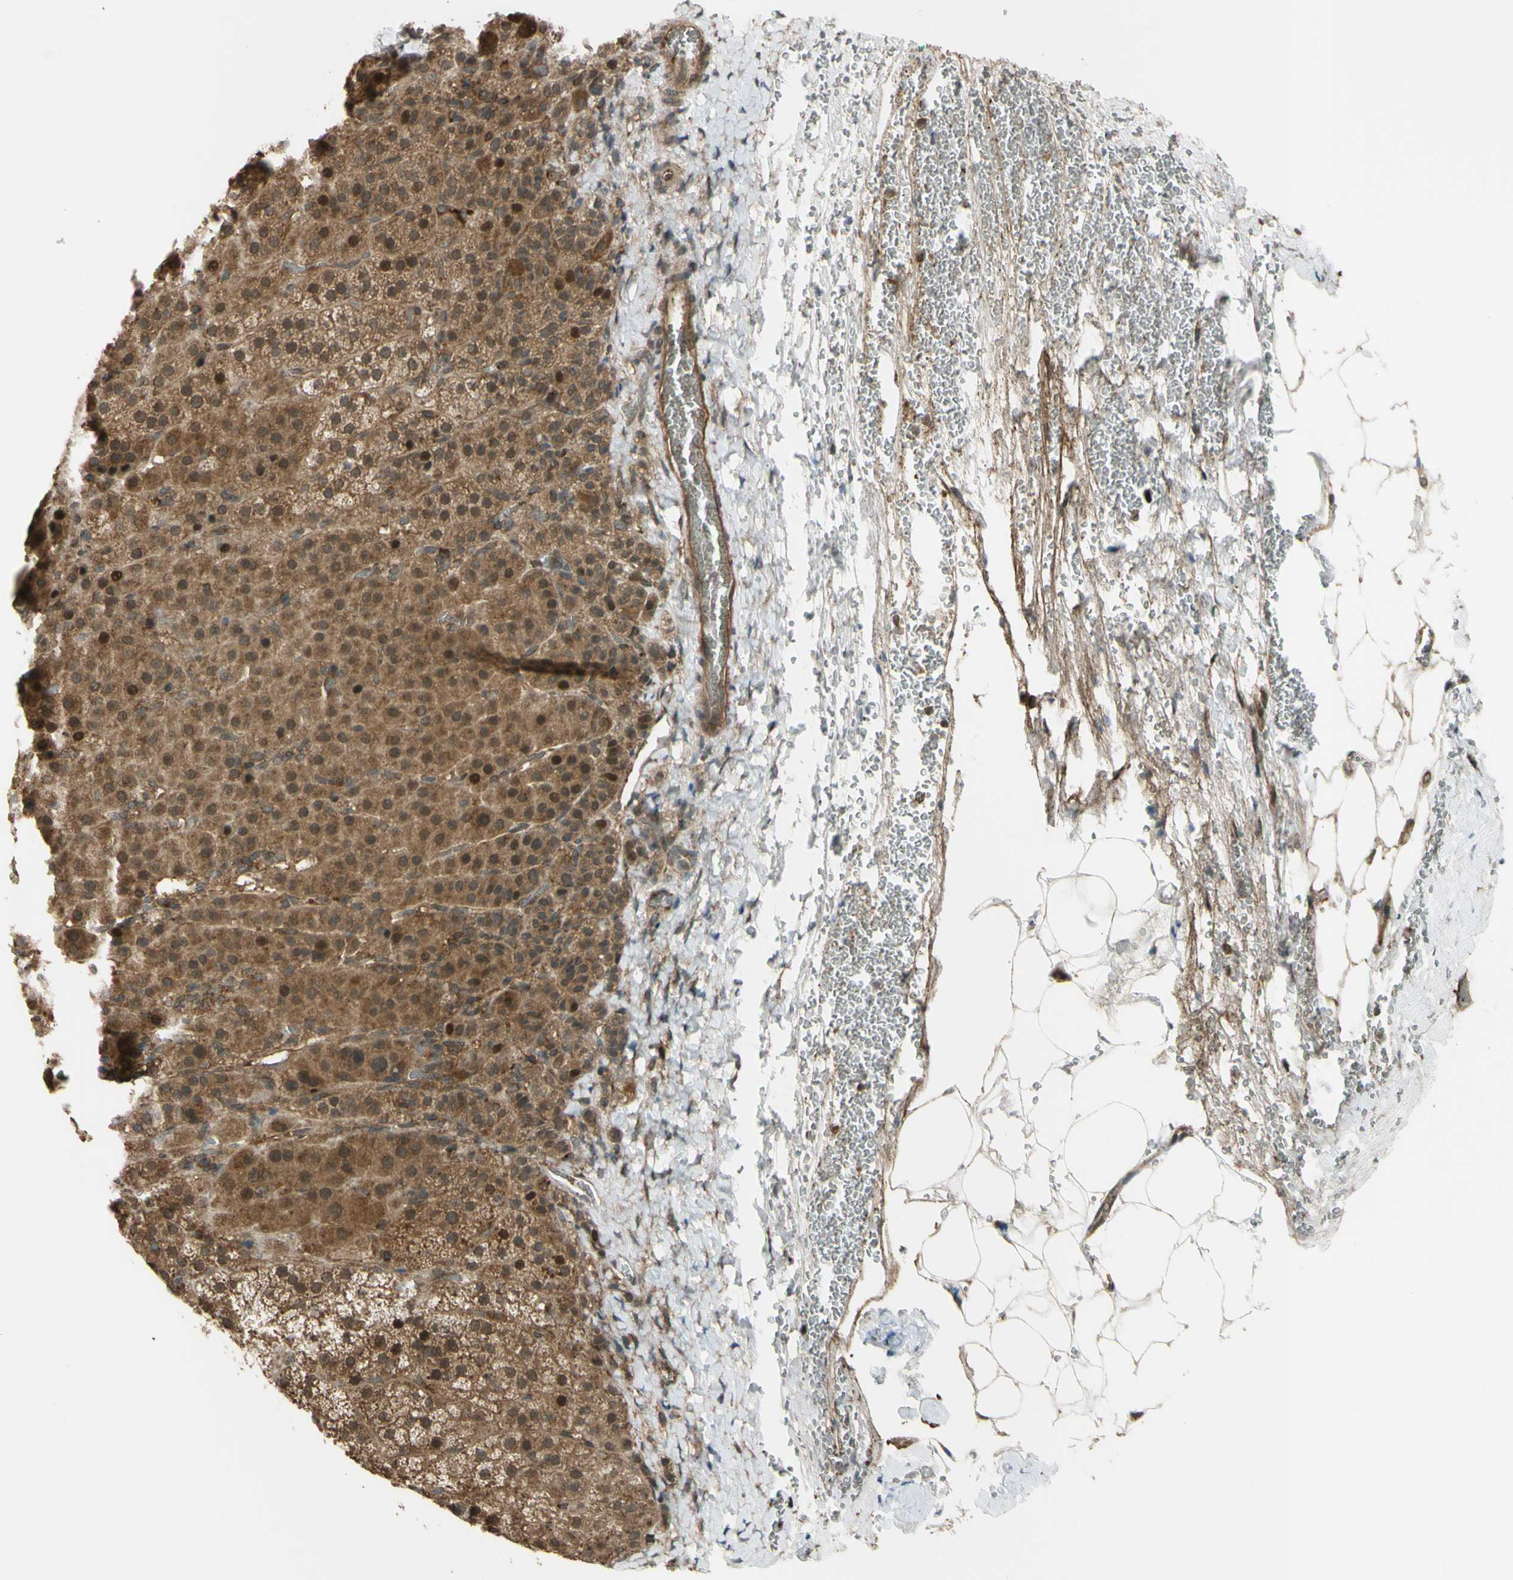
{"staining": {"intensity": "moderate", "quantity": ">75%", "location": "cytoplasmic/membranous,nuclear"}, "tissue": "adrenal gland", "cell_type": "Glandular cells", "image_type": "normal", "snomed": [{"axis": "morphology", "description": "Normal tissue, NOS"}, {"axis": "topography", "description": "Adrenal gland"}], "caption": "Brown immunohistochemical staining in normal human adrenal gland reveals moderate cytoplasmic/membranous,nuclear staining in about >75% of glandular cells.", "gene": "FLII", "patient": {"sex": "female", "age": 57}}